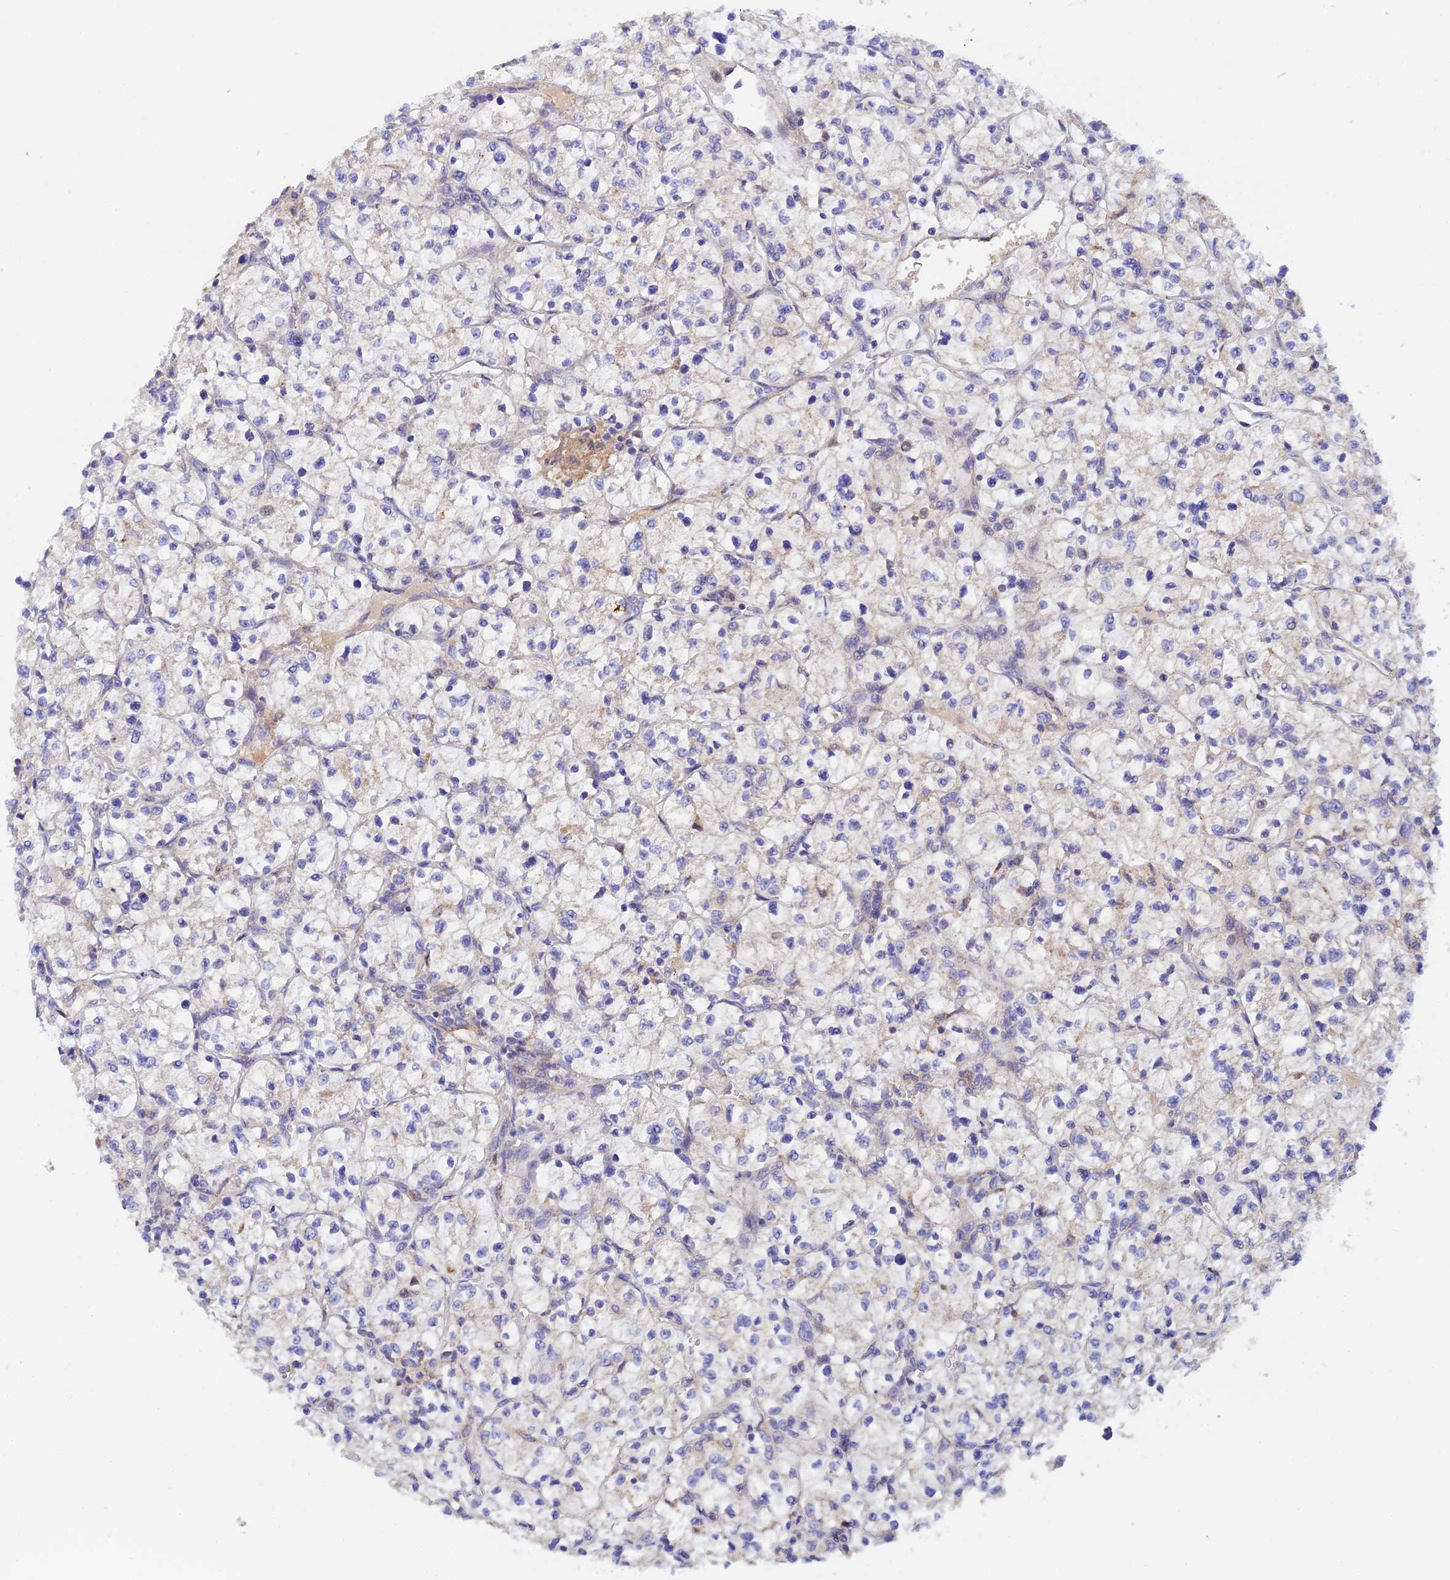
{"staining": {"intensity": "negative", "quantity": "none", "location": "none"}, "tissue": "renal cancer", "cell_type": "Tumor cells", "image_type": "cancer", "snomed": [{"axis": "morphology", "description": "Adenocarcinoma, NOS"}, {"axis": "topography", "description": "Kidney"}], "caption": "Immunohistochemistry (IHC) micrograph of neoplastic tissue: human renal cancer stained with DAB (3,3'-diaminobenzidine) reveals no significant protein expression in tumor cells.", "gene": "RANBP6", "patient": {"sex": "female", "age": 64}}